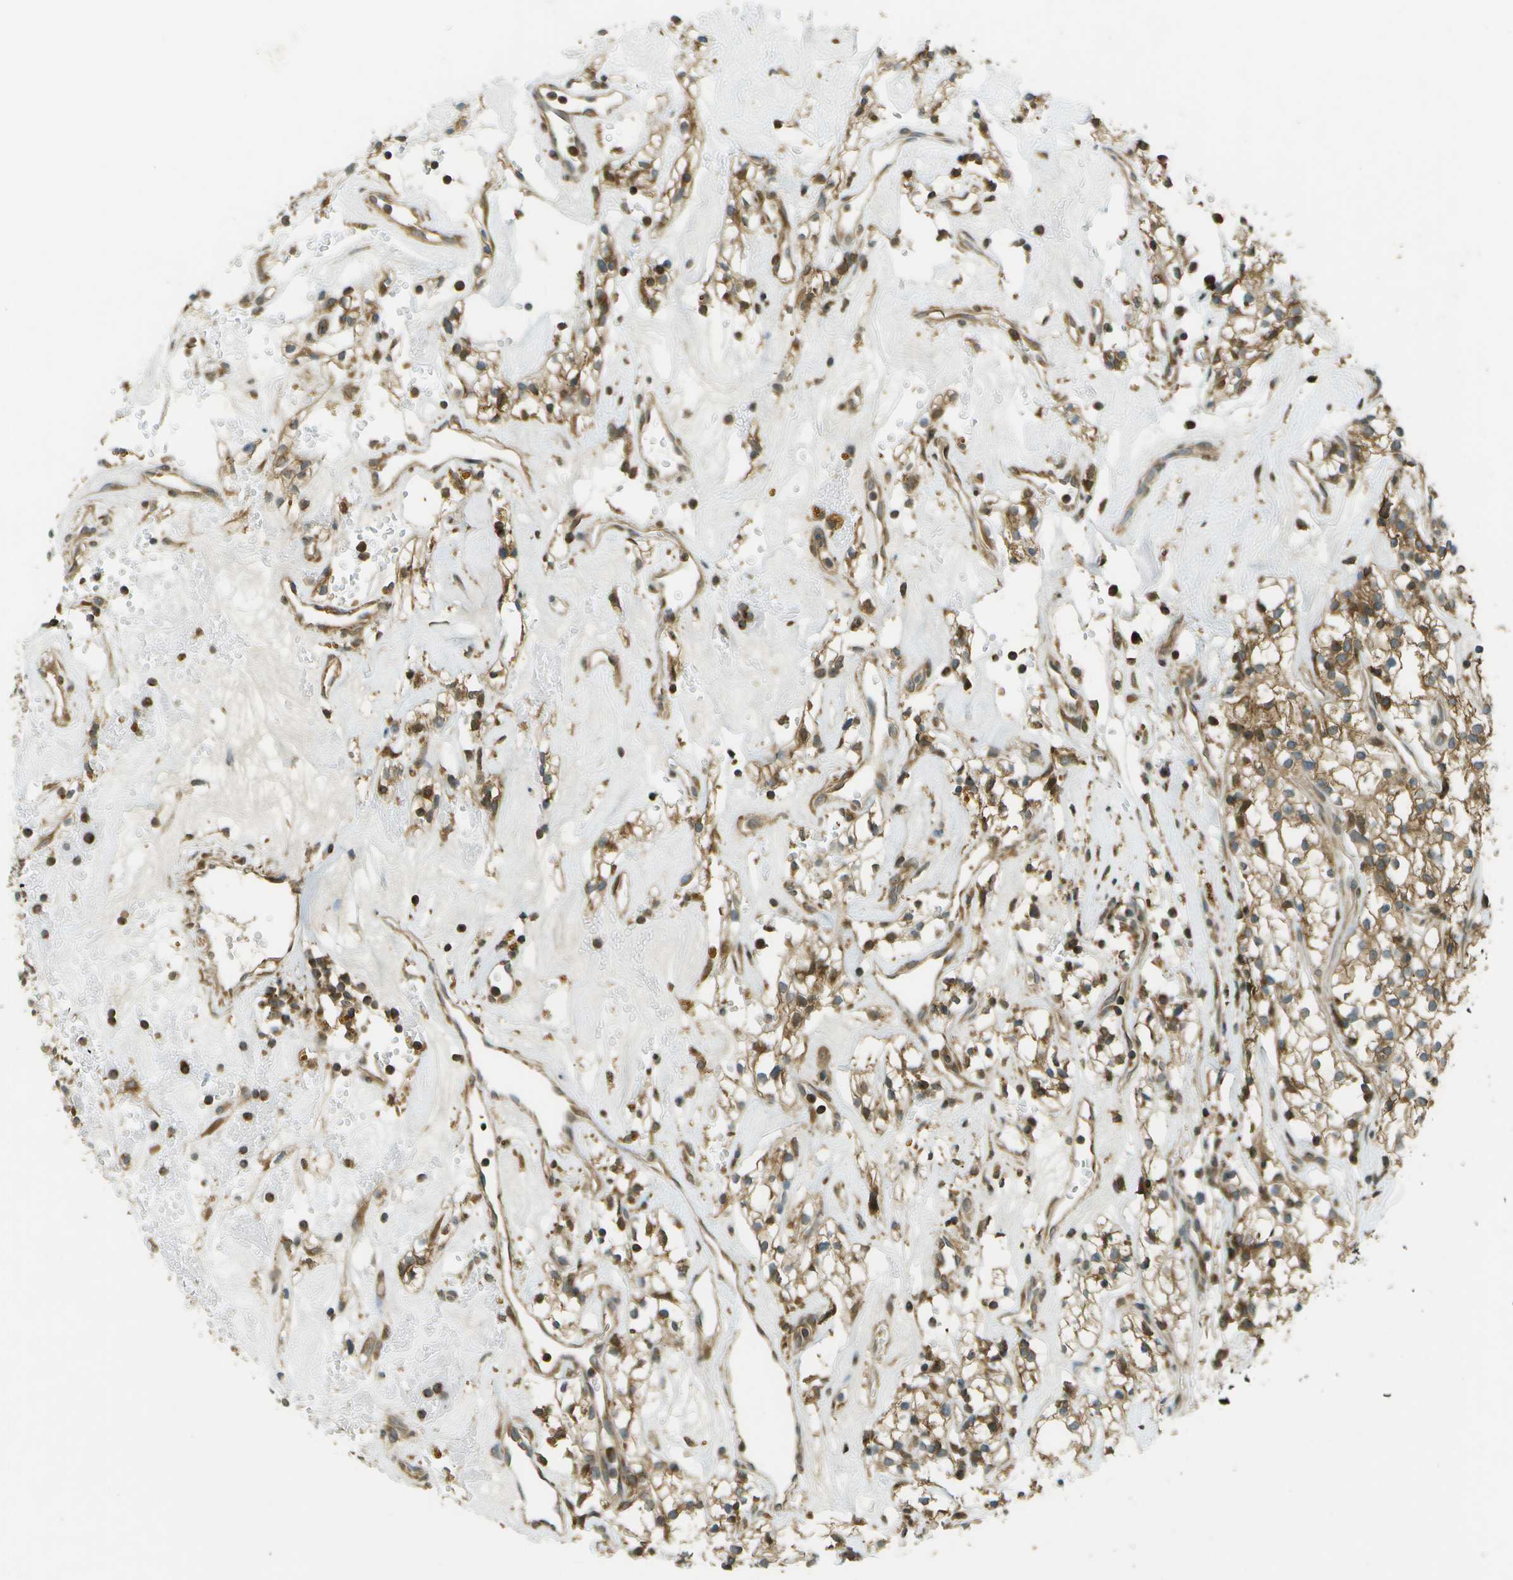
{"staining": {"intensity": "moderate", "quantity": ">75%", "location": "cytoplasmic/membranous"}, "tissue": "renal cancer", "cell_type": "Tumor cells", "image_type": "cancer", "snomed": [{"axis": "morphology", "description": "Adenocarcinoma, NOS"}, {"axis": "topography", "description": "Kidney"}], "caption": "There is medium levels of moderate cytoplasmic/membranous expression in tumor cells of renal adenocarcinoma, as demonstrated by immunohistochemical staining (brown color).", "gene": "TMTC1", "patient": {"sex": "male", "age": 59}}